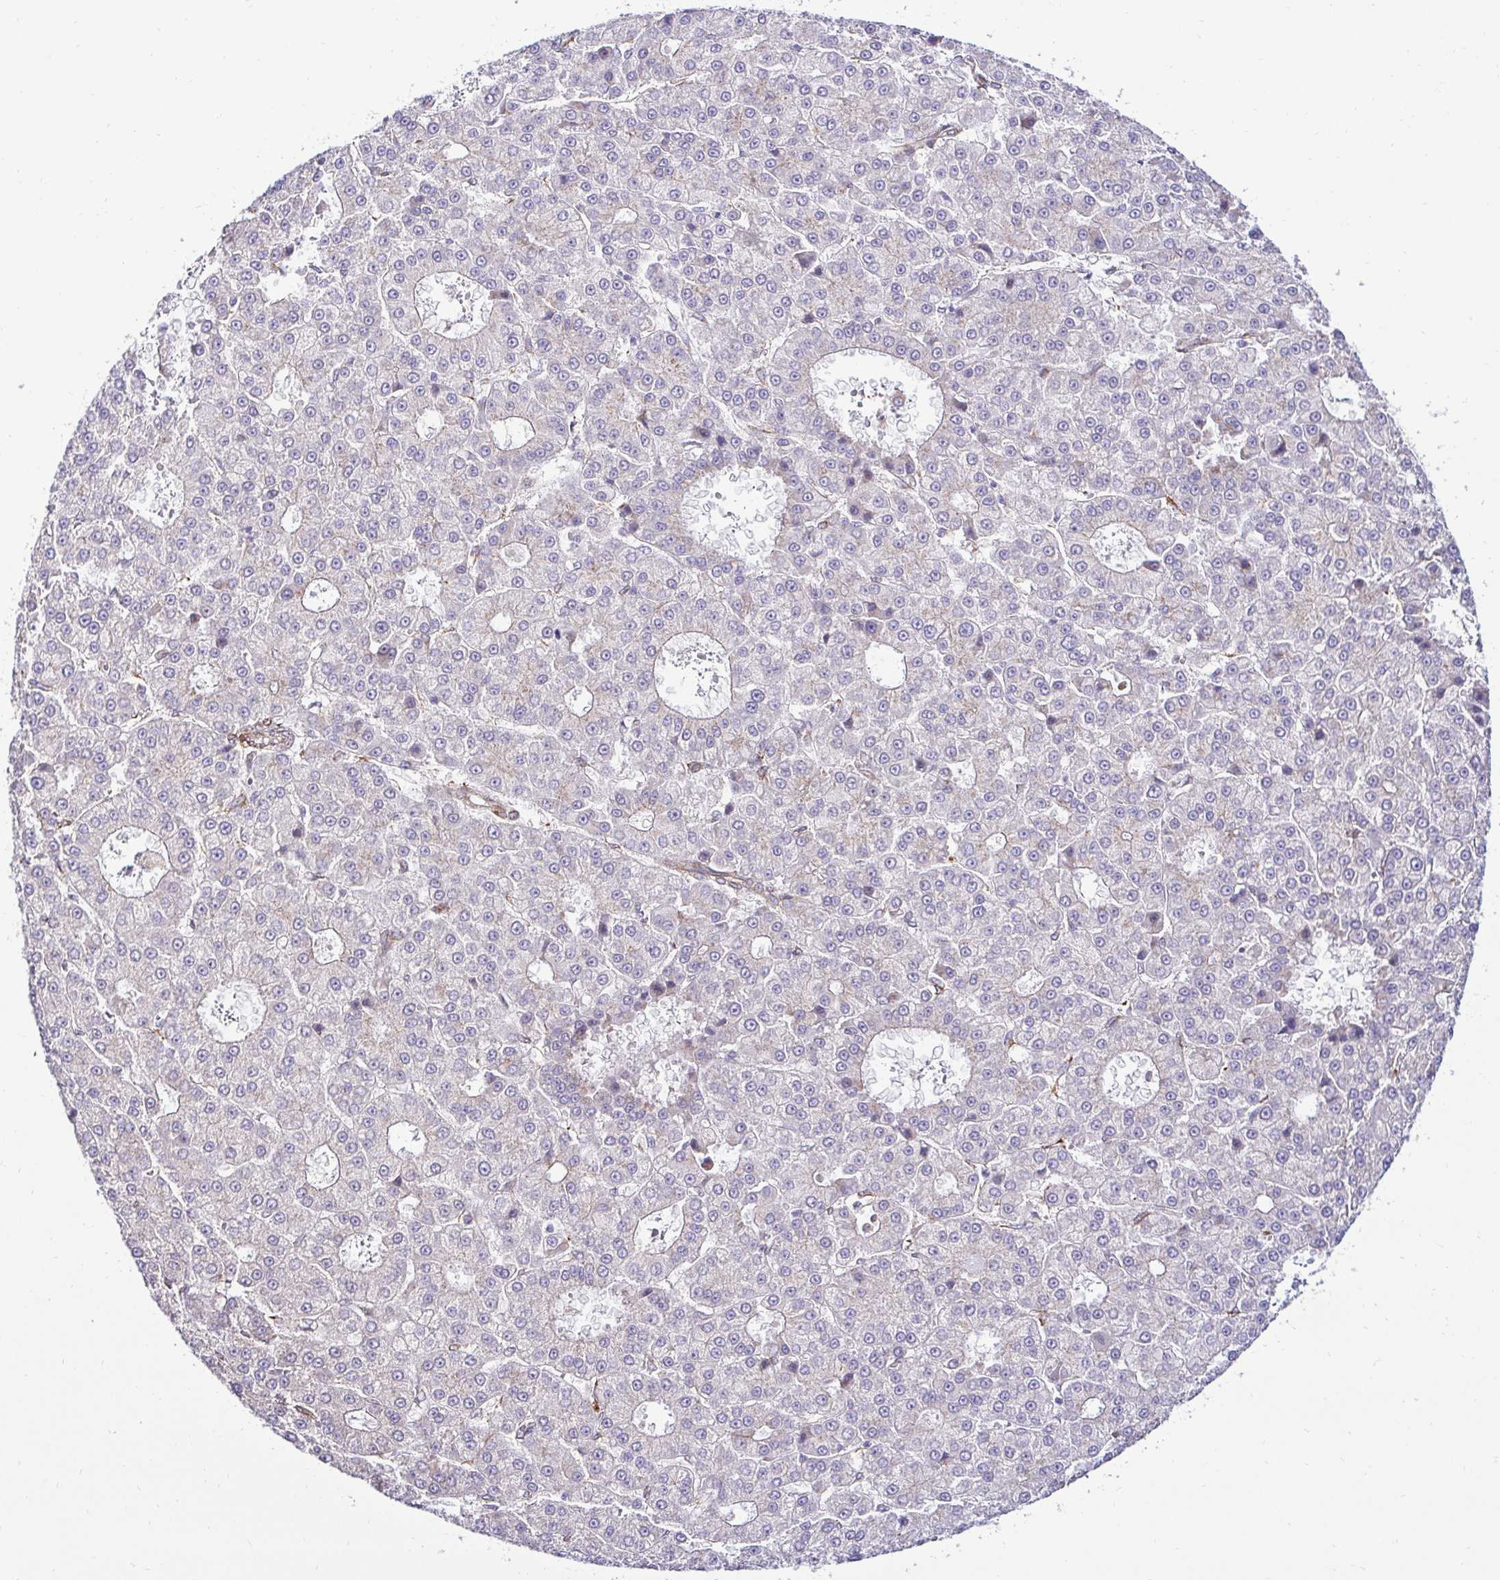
{"staining": {"intensity": "negative", "quantity": "none", "location": "none"}, "tissue": "liver cancer", "cell_type": "Tumor cells", "image_type": "cancer", "snomed": [{"axis": "morphology", "description": "Carcinoma, Hepatocellular, NOS"}, {"axis": "topography", "description": "Liver"}], "caption": "There is no significant staining in tumor cells of liver cancer. (DAB (3,3'-diaminobenzidine) immunohistochemistry (IHC), high magnification).", "gene": "HPS1", "patient": {"sex": "male", "age": 70}}